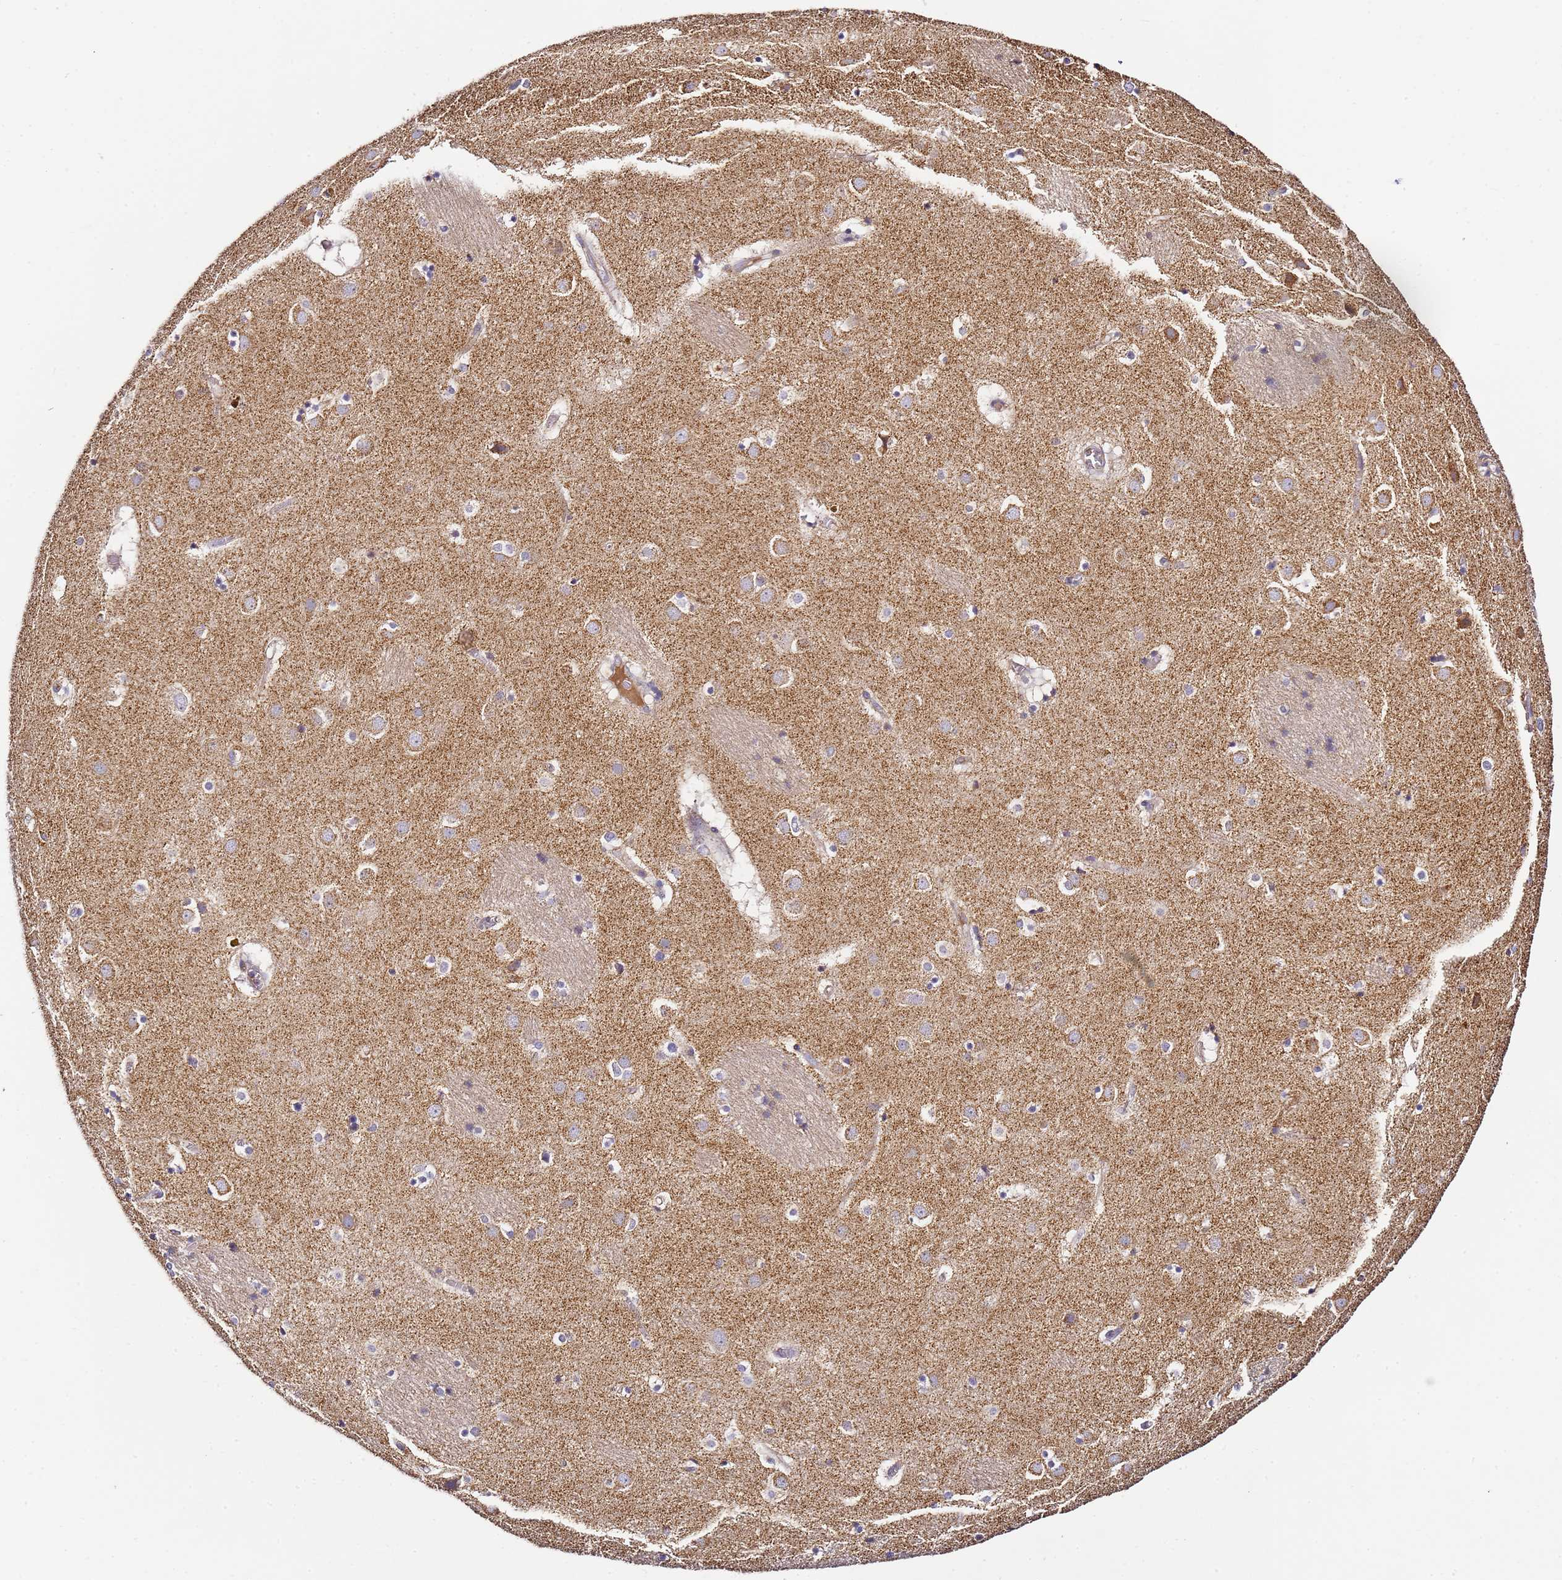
{"staining": {"intensity": "weak", "quantity": "<25%", "location": "cytoplasmic/membranous"}, "tissue": "caudate", "cell_type": "Glial cells", "image_type": "normal", "snomed": [{"axis": "morphology", "description": "Normal tissue, NOS"}, {"axis": "topography", "description": "Lateral ventricle wall"}], "caption": "The image demonstrates no significant expression in glial cells of caudate. The staining was performed using DAB to visualize the protein expression in brown, while the nuclei were stained in blue with hematoxylin (Magnification: 20x).", "gene": "OR2B11", "patient": {"sex": "male", "age": 70}}